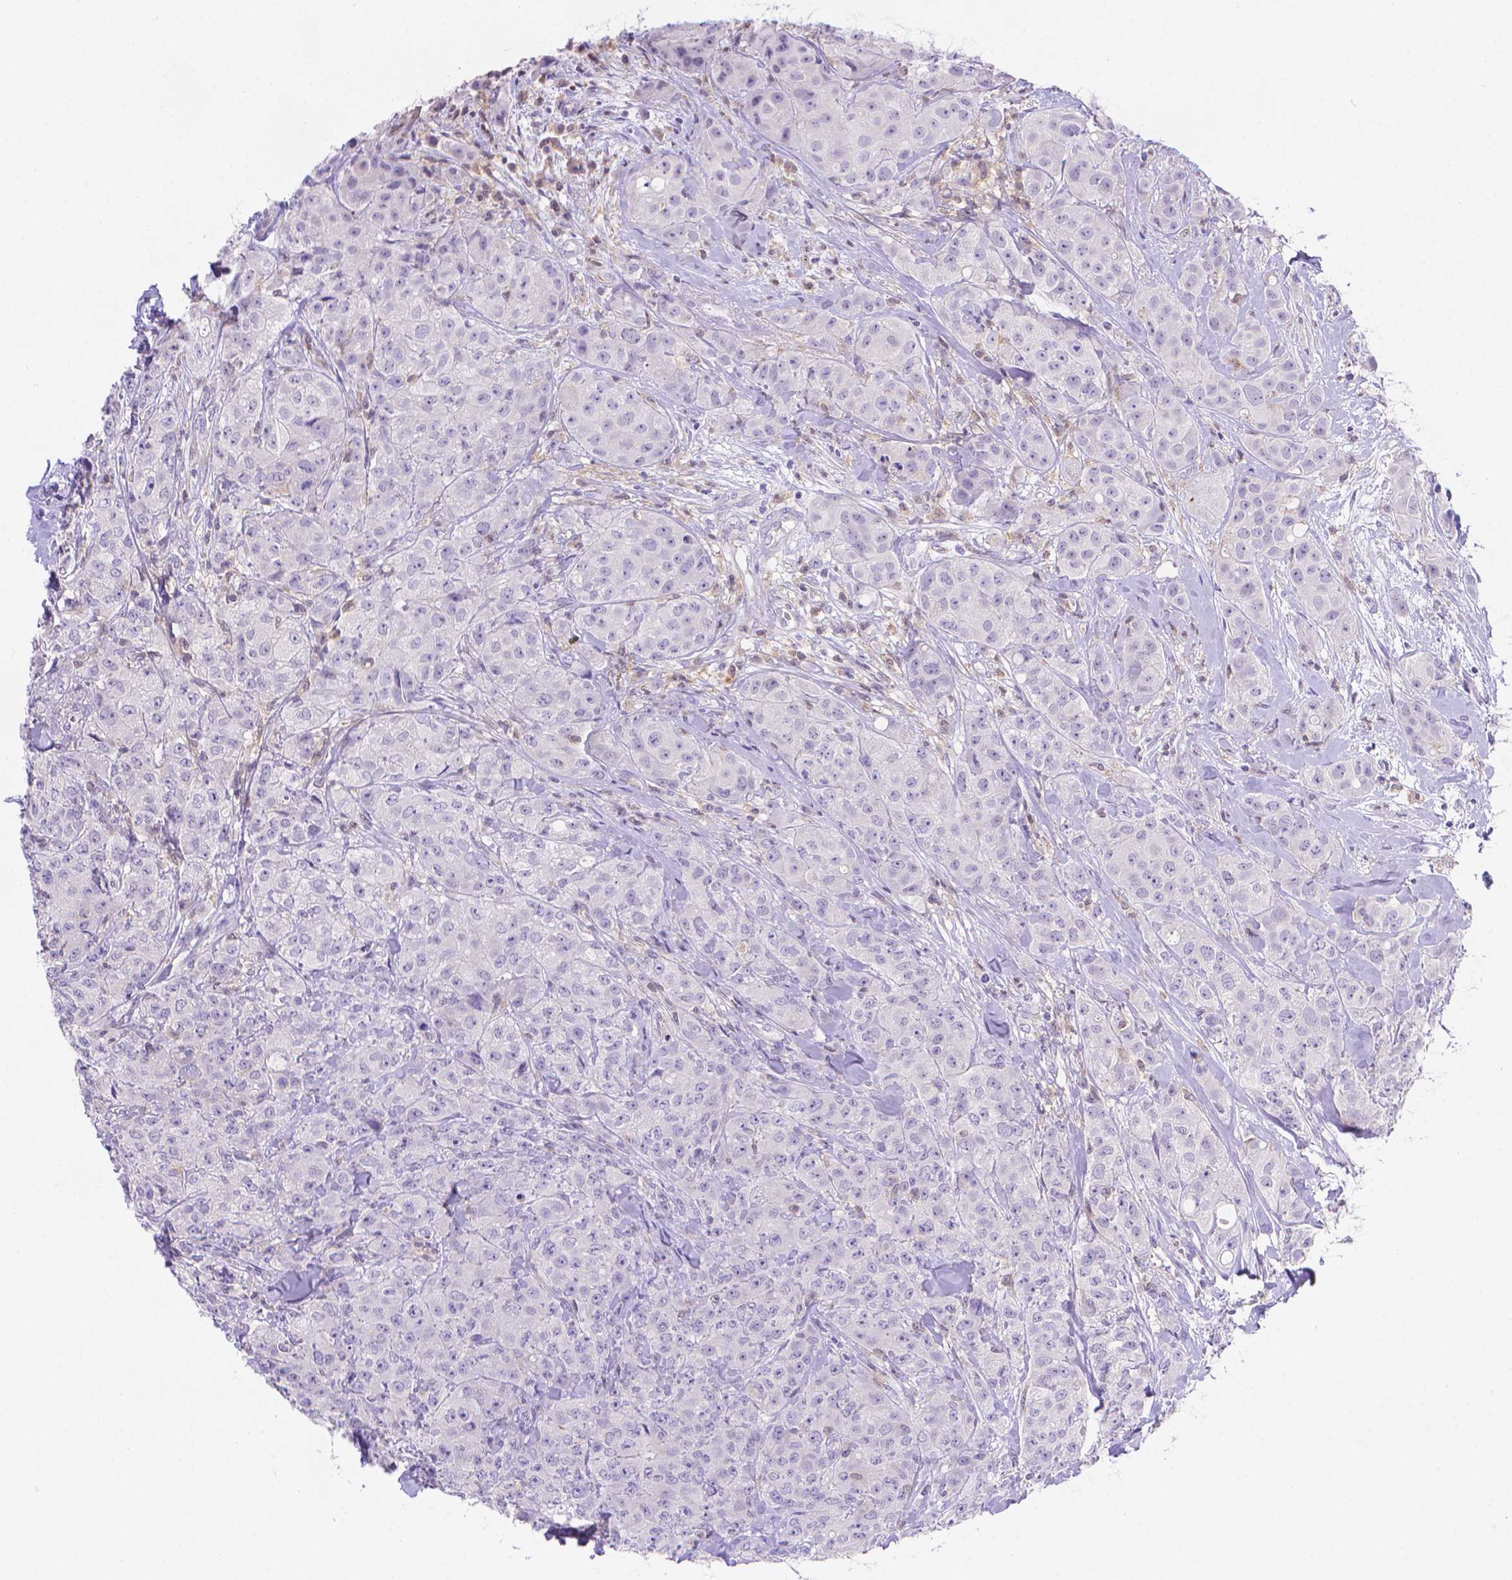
{"staining": {"intensity": "negative", "quantity": "none", "location": "none"}, "tissue": "breast cancer", "cell_type": "Tumor cells", "image_type": "cancer", "snomed": [{"axis": "morphology", "description": "Duct carcinoma"}, {"axis": "topography", "description": "Breast"}], "caption": "Immunohistochemical staining of human breast cancer exhibits no significant positivity in tumor cells. (DAB (3,3'-diaminobenzidine) immunohistochemistry (IHC), high magnification).", "gene": "FGD2", "patient": {"sex": "female", "age": 43}}